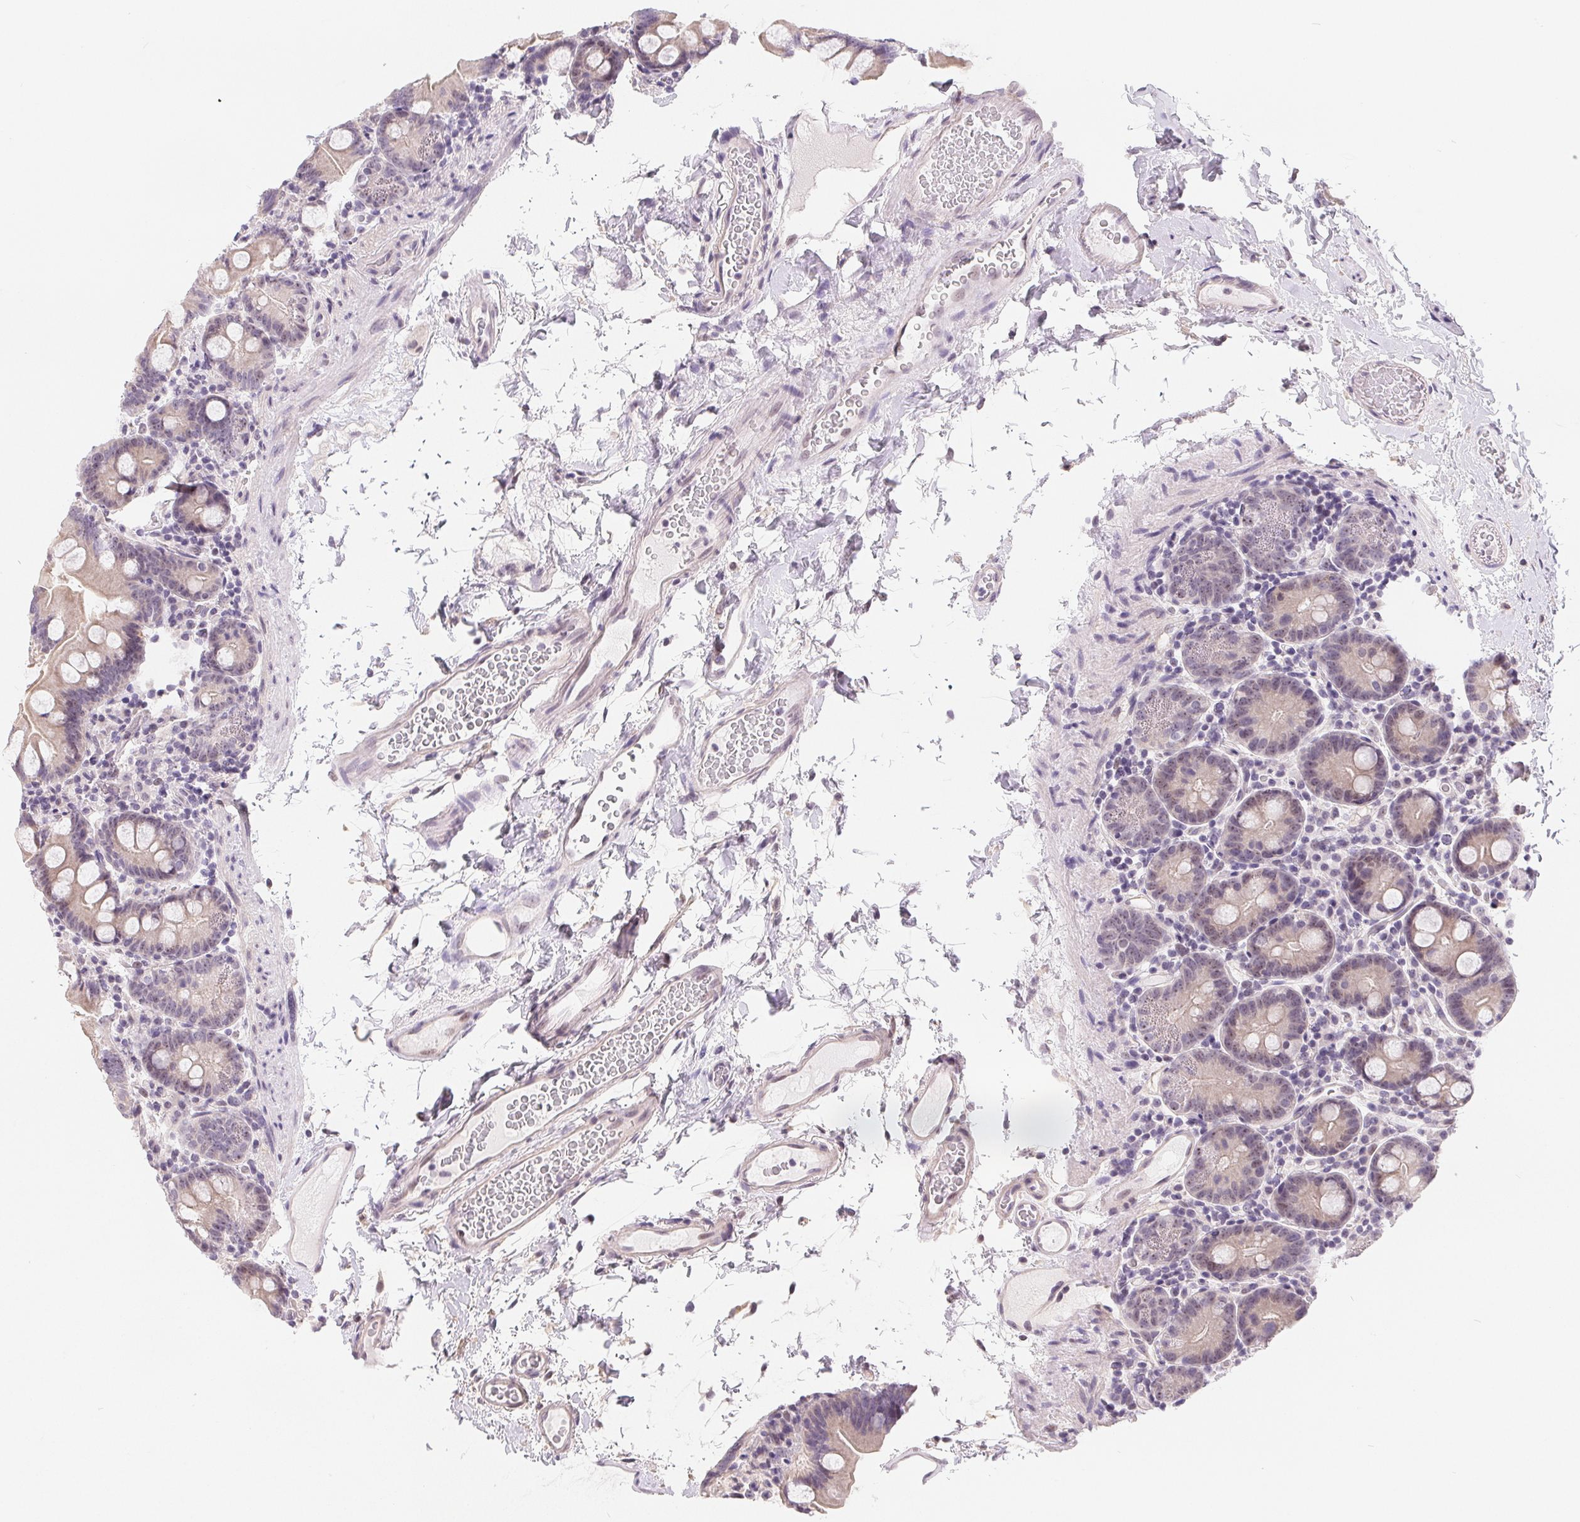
{"staining": {"intensity": "weak", "quantity": "<25%", "location": "nuclear"}, "tissue": "small intestine", "cell_type": "Glandular cells", "image_type": "normal", "snomed": [{"axis": "morphology", "description": "Normal tissue, NOS"}, {"axis": "topography", "description": "Small intestine"}], "caption": "Unremarkable small intestine was stained to show a protein in brown. There is no significant positivity in glandular cells.", "gene": "LCA5L", "patient": {"sex": "female", "age": 68}}